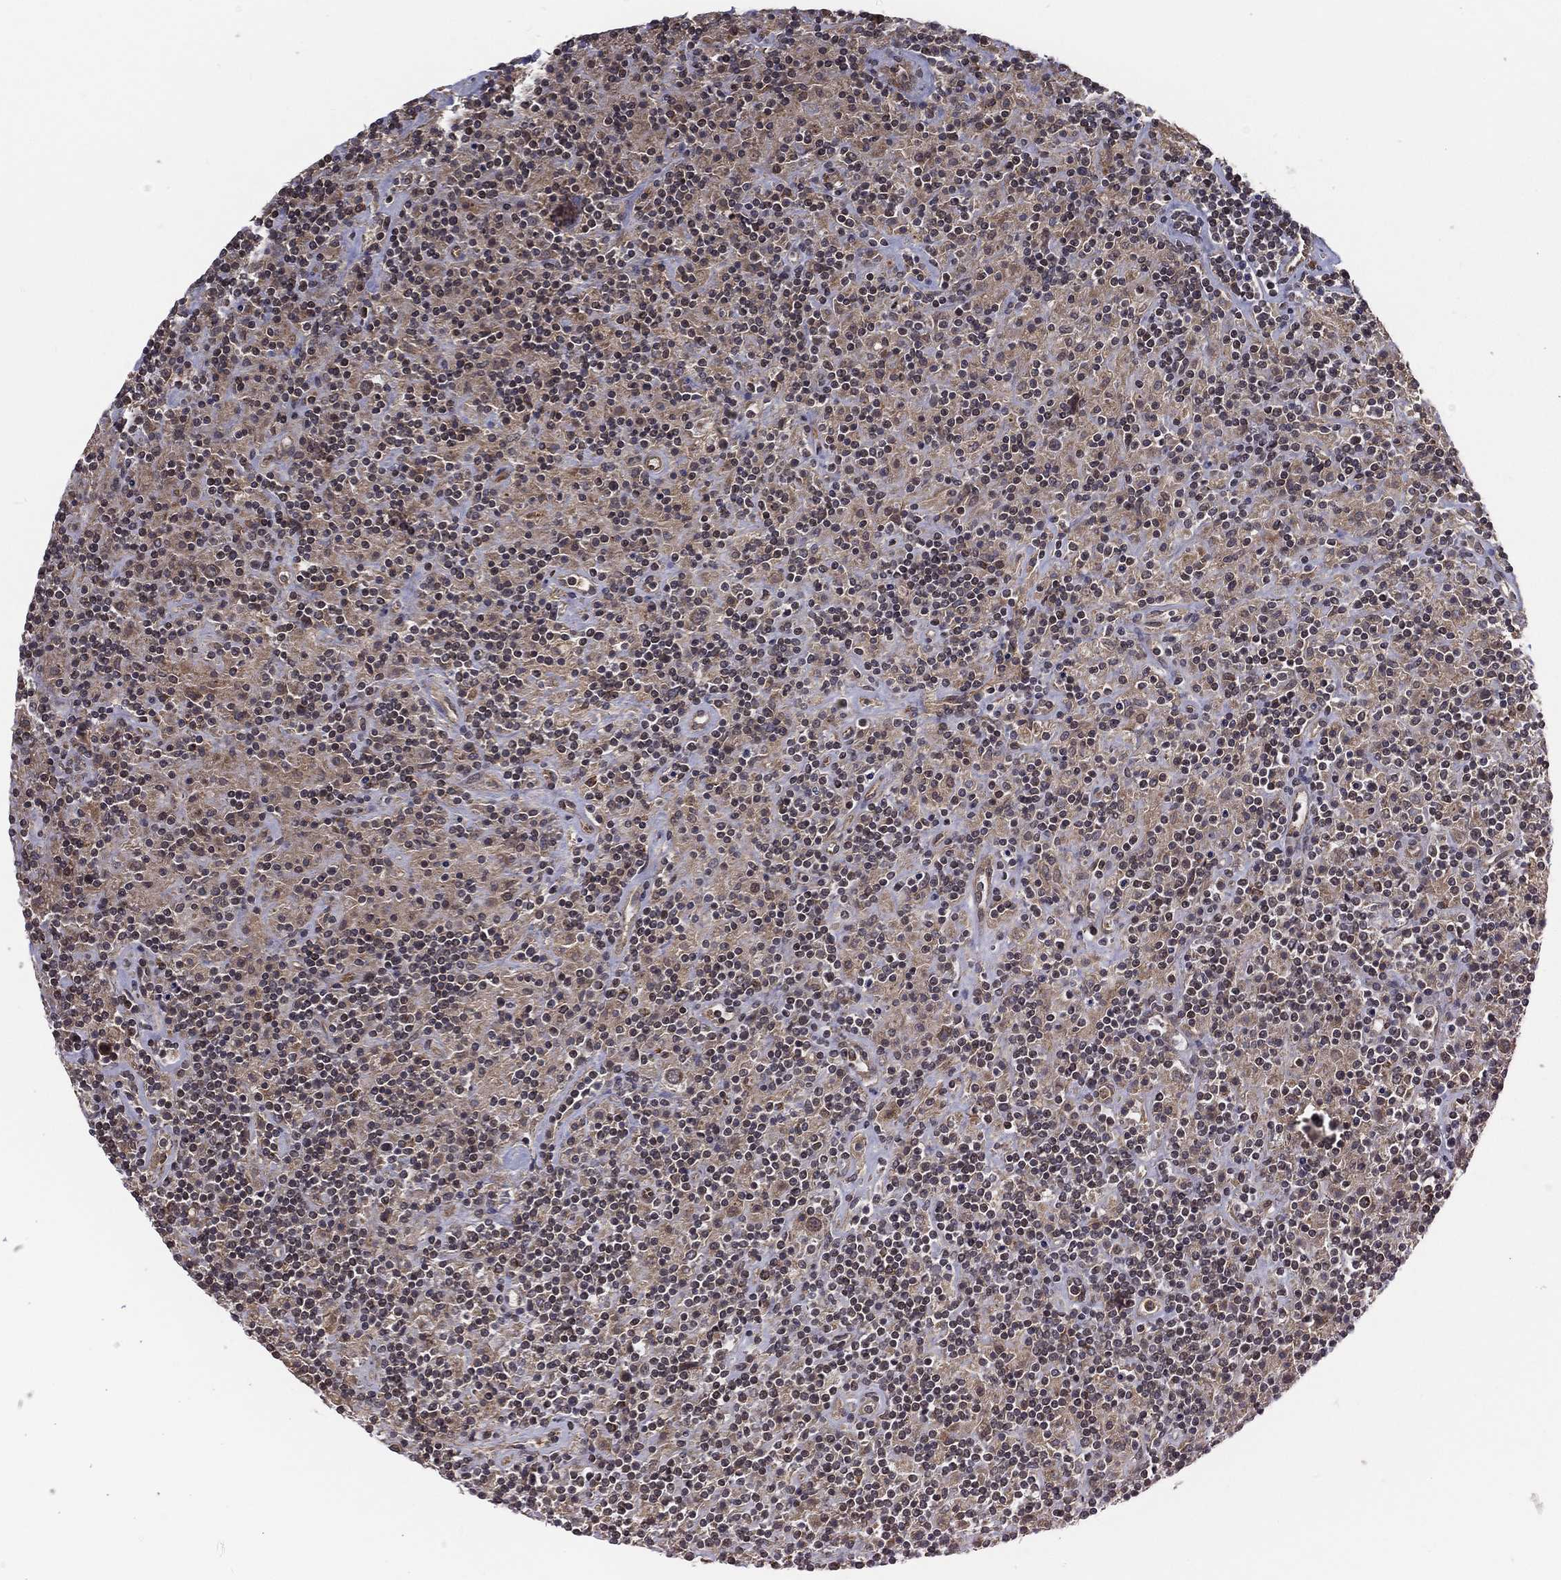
{"staining": {"intensity": "weak", "quantity": "<25%", "location": "nuclear"}, "tissue": "lymphoma", "cell_type": "Tumor cells", "image_type": "cancer", "snomed": [{"axis": "morphology", "description": "Hodgkin's disease, NOS"}, {"axis": "topography", "description": "Lymph node"}], "caption": "Histopathology image shows no significant protein positivity in tumor cells of lymphoma.", "gene": "UACA", "patient": {"sex": "male", "age": 70}}